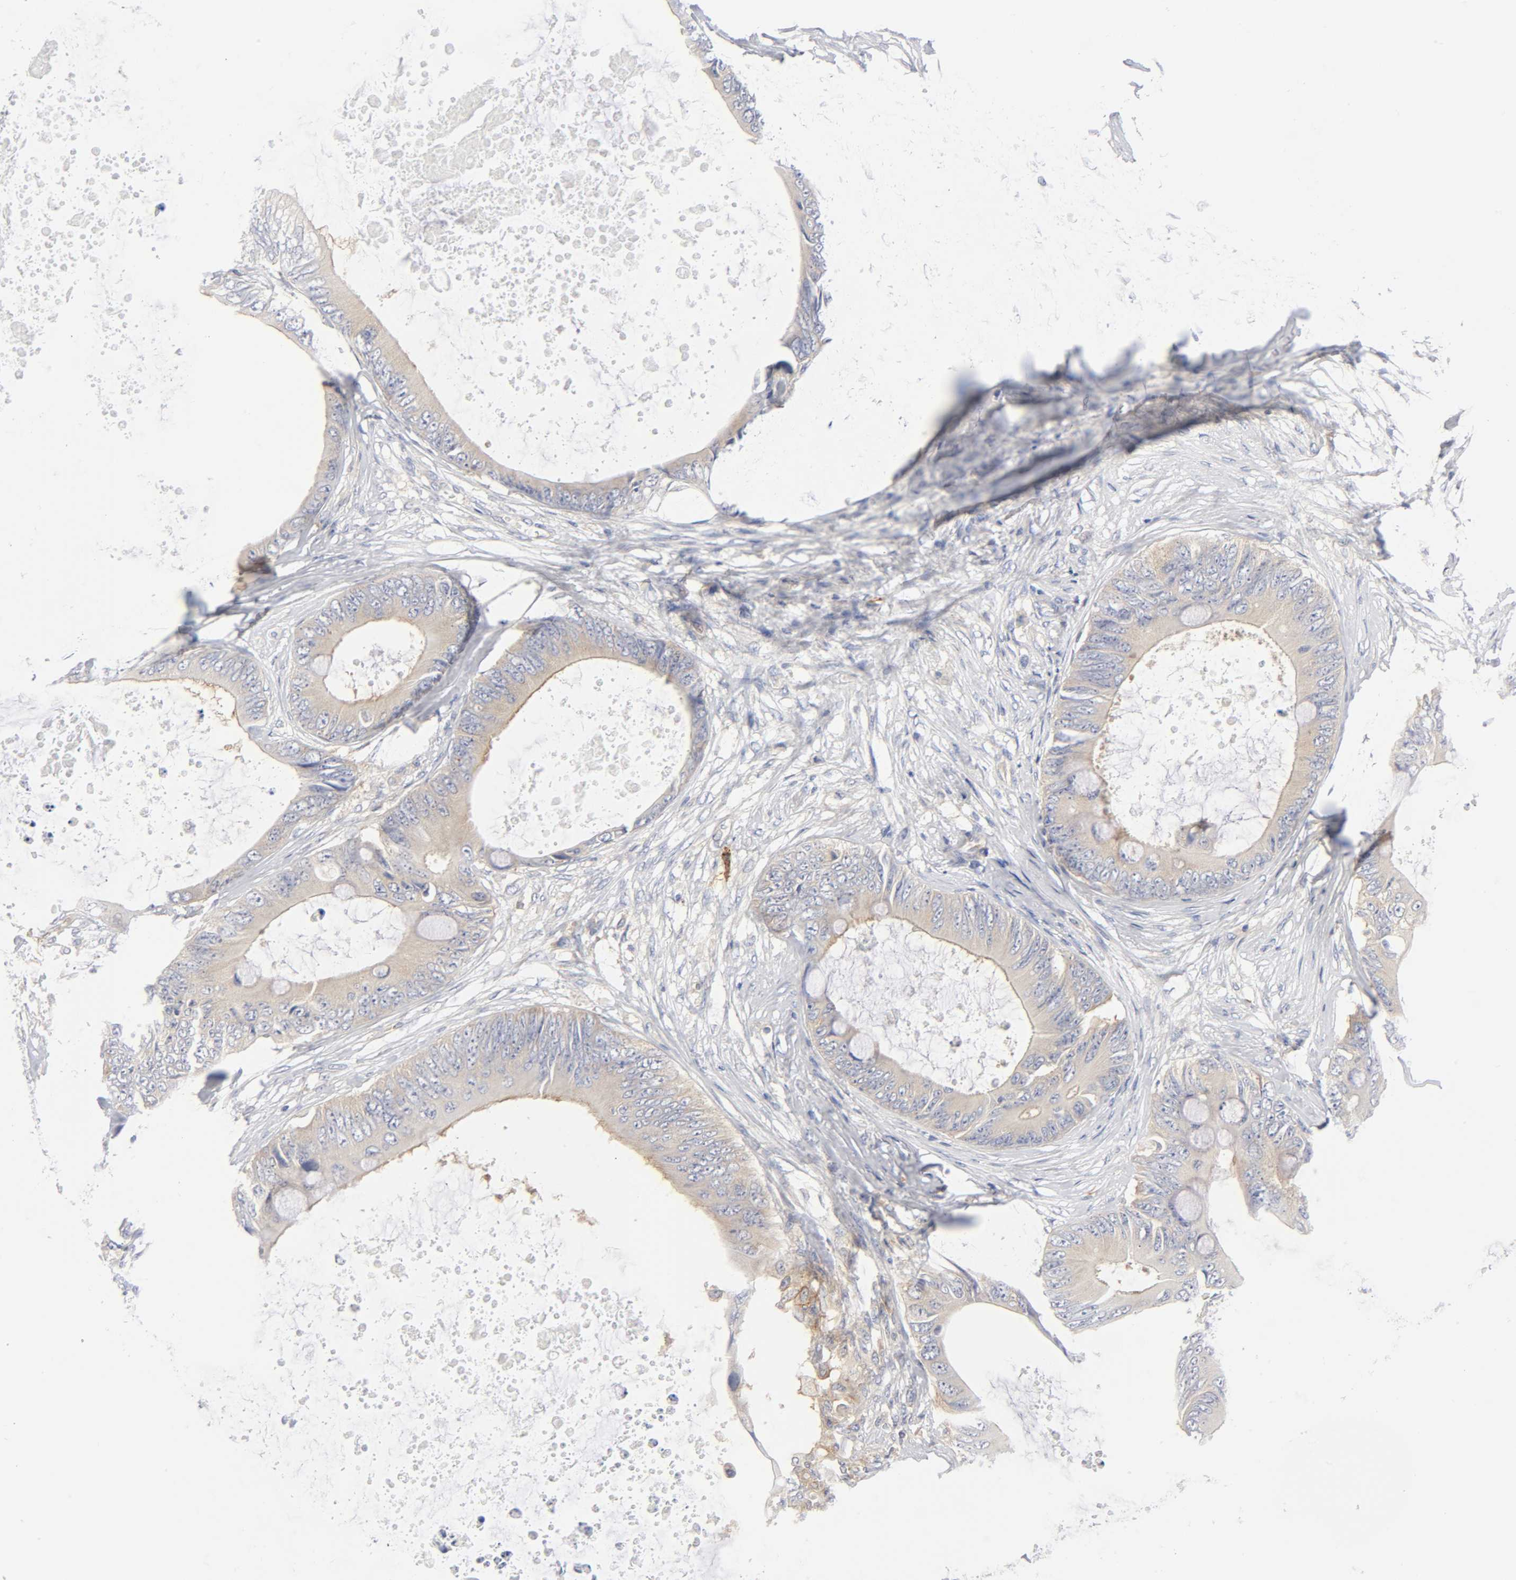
{"staining": {"intensity": "moderate", "quantity": ">75%", "location": "cytoplasmic/membranous"}, "tissue": "colorectal cancer", "cell_type": "Tumor cells", "image_type": "cancer", "snomed": [{"axis": "morphology", "description": "Normal tissue, NOS"}, {"axis": "morphology", "description": "Adenocarcinoma, NOS"}, {"axis": "topography", "description": "Rectum"}, {"axis": "topography", "description": "Peripheral nerve tissue"}], "caption": "Immunohistochemistry (IHC) image of neoplastic tissue: human colorectal adenocarcinoma stained using immunohistochemistry exhibits medium levels of moderate protein expression localized specifically in the cytoplasmic/membranous of tumor cells, appearing as a cytoplasmic/membranous brown color.", "gene": "CD86", "patient": {"sex": "female", "age": 77}}